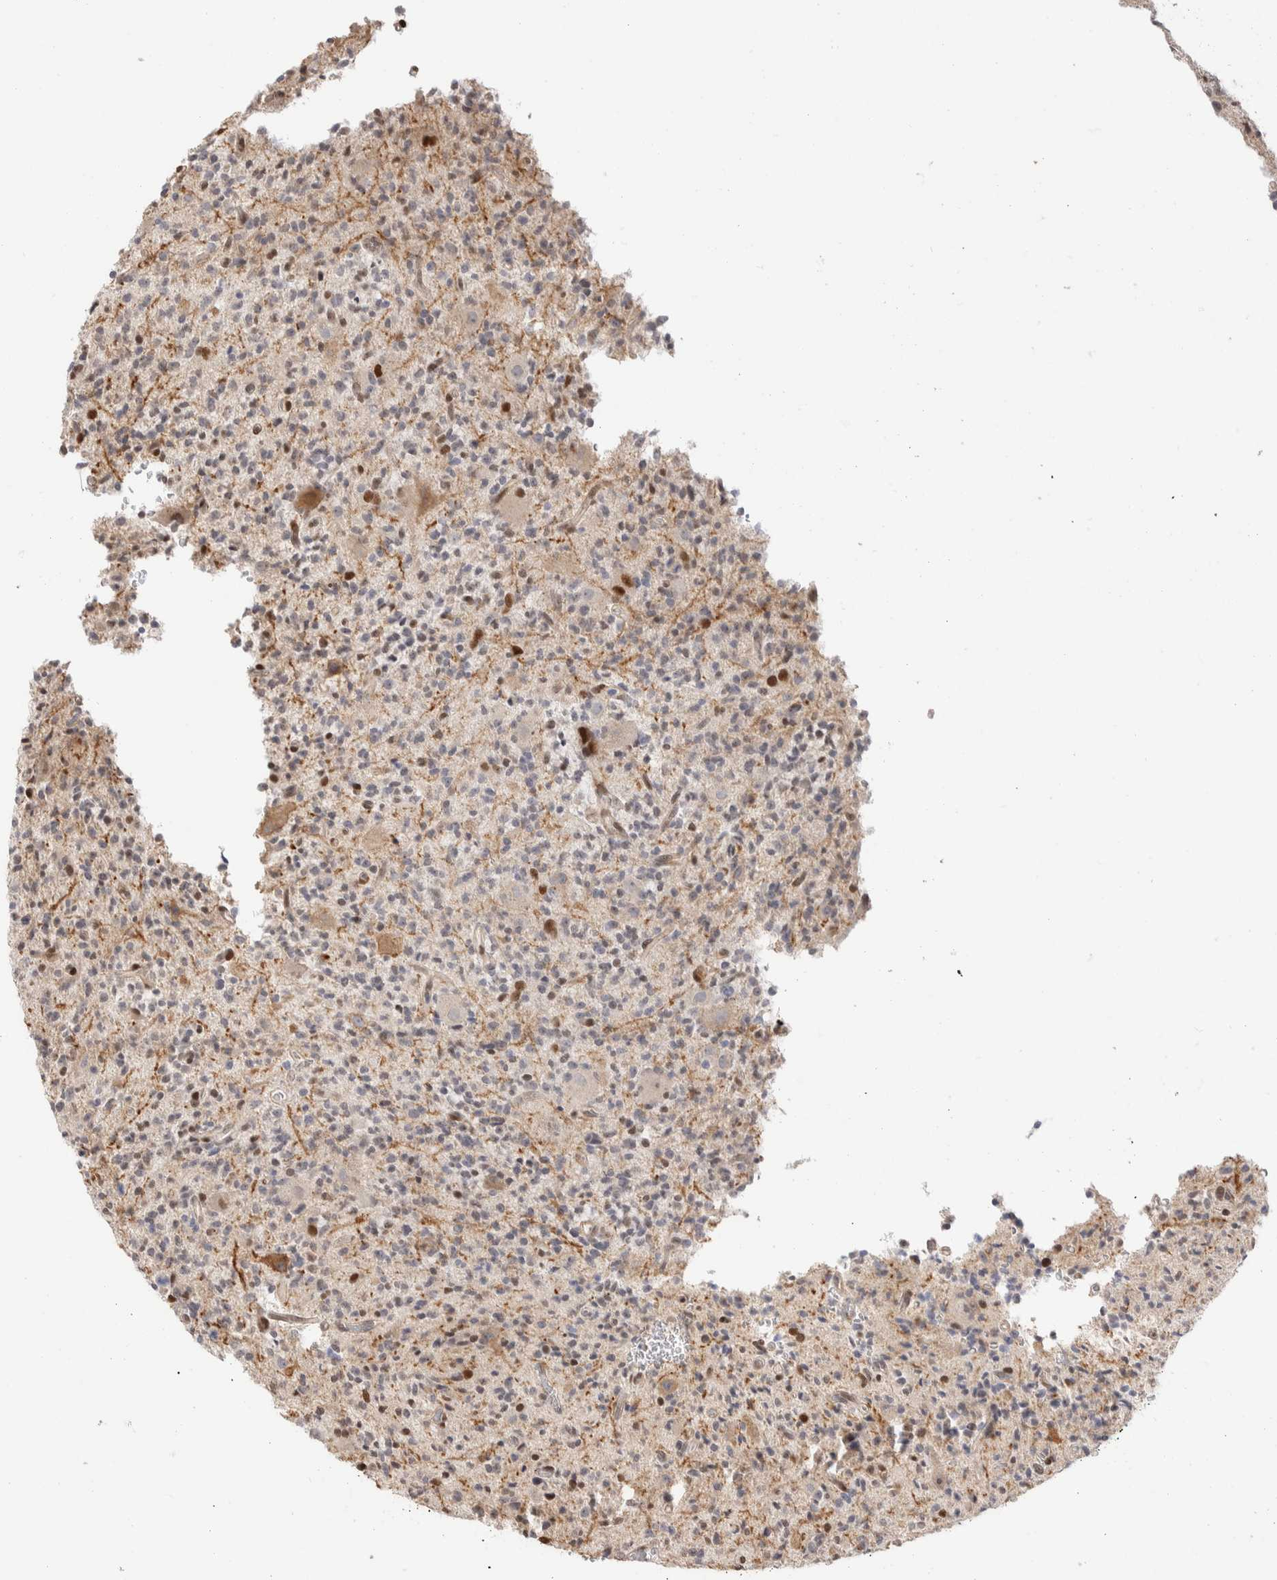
{"staining": {"intensity": "negative", "quantity": "none", "location": "none"}, "tissue": "glioma", "cell_type": "Tumor cells", "image_type": "cancer", "snomed": [{"axis": "morphology", "description": "Glioma, malignant, High grade"}, {"axis": "topography", "description": "Brain"}], "caption": "Immunohistochemical staining of glioma exhibits no significant expression in tumor cells. Nuclei are stained in blue.", "gene": "NSMAF", "patient": {"sex": "male", "age": 34}}